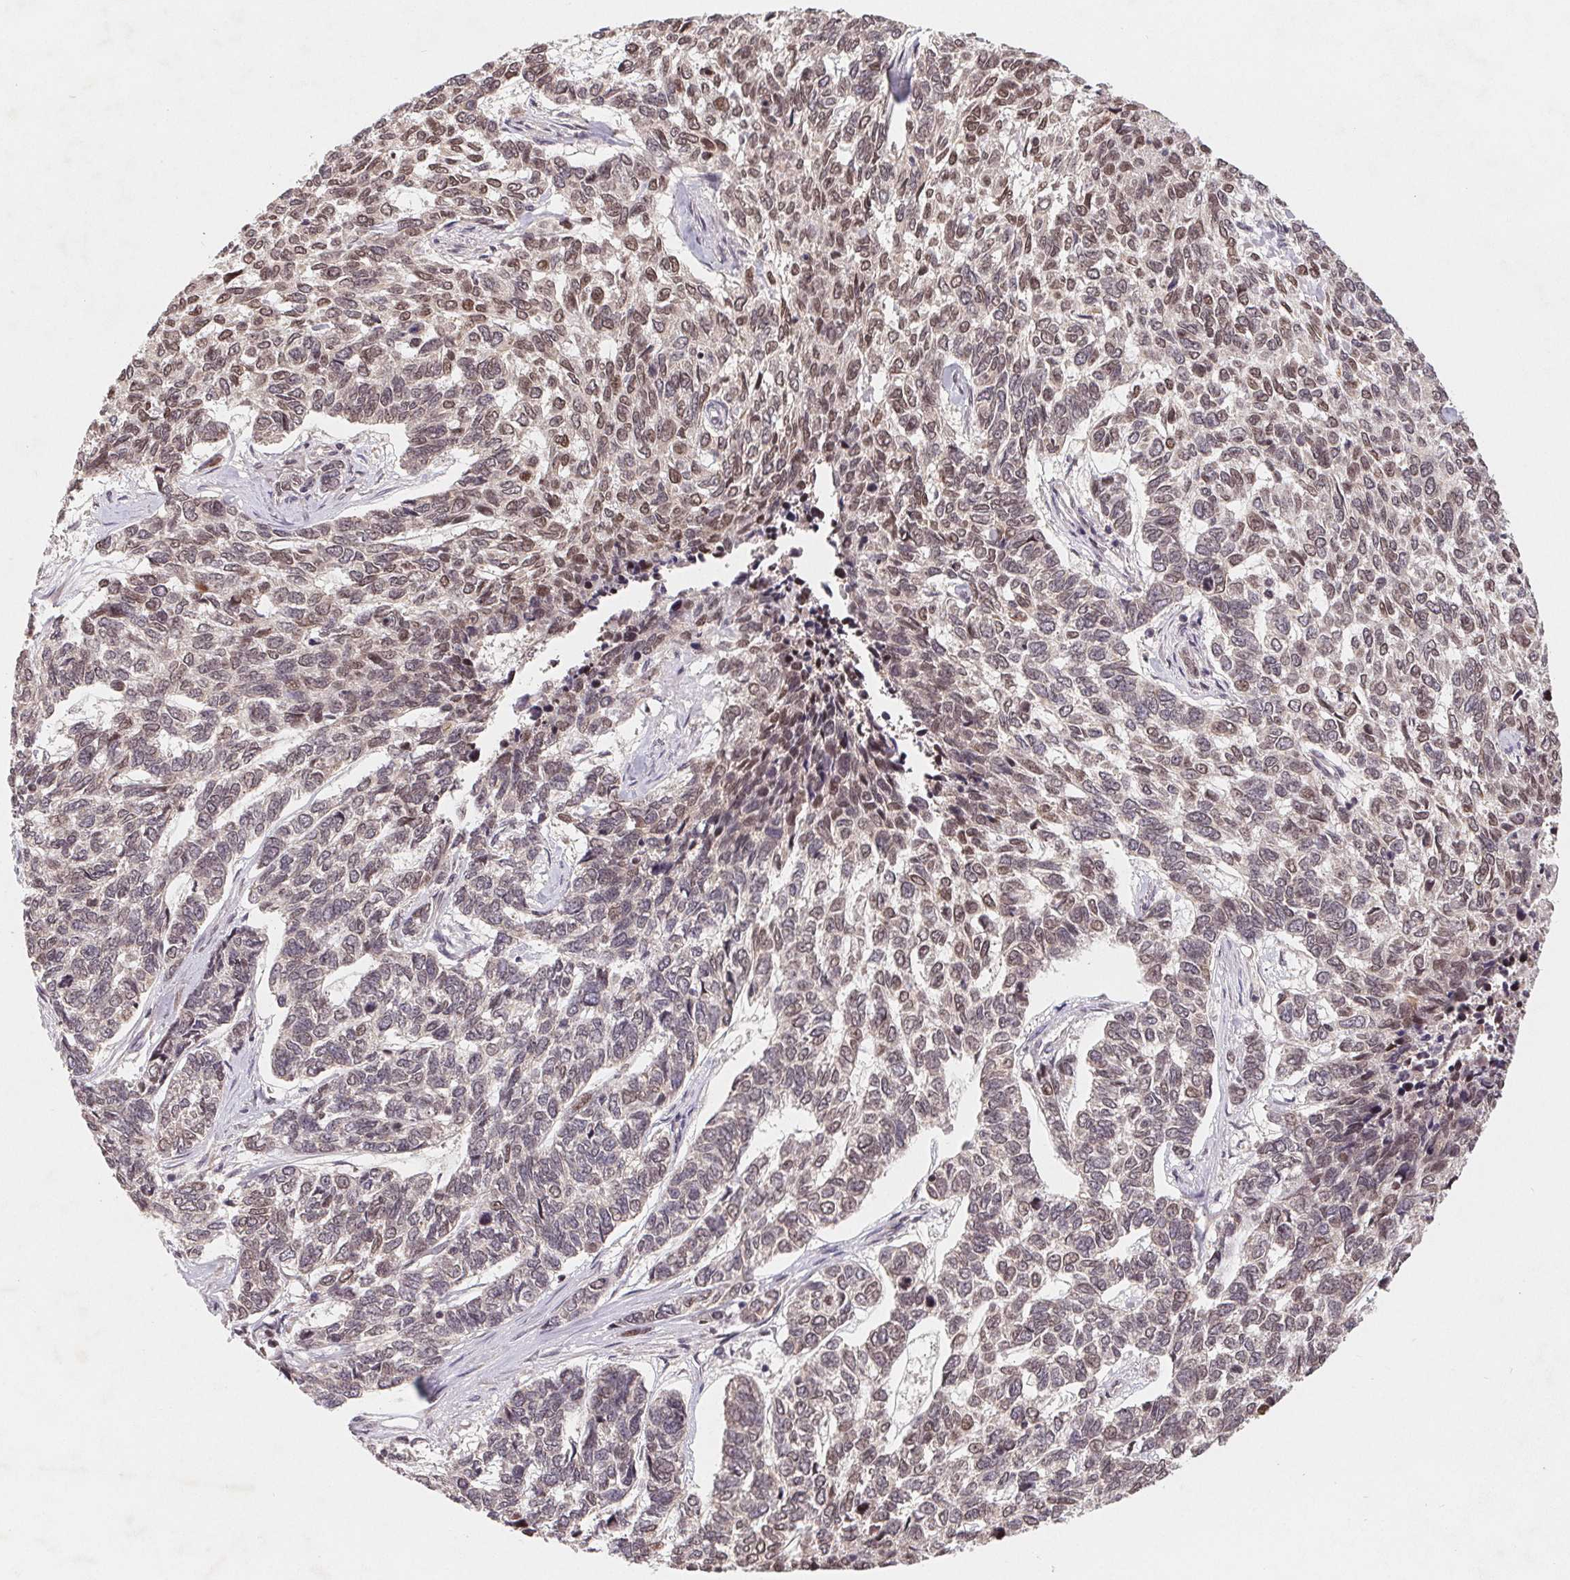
{"staining": {"intensity": "weak", "quantity": "<25%", "location": "nuclear"}, "tissue": "skin cancer", "cell_type": "Tumor cells", "image_type": "cancer", "snomed": [{"axis": "morphology", "description": "Basal cell carcinoma"}, {"axis": "topography", "description": "Skin"}], "caption": "High power microscopy photomicrograph of an immunohistochemistry image of skin cancer (basal cell carcinoma), revealing no significant staining in tumor cells. (DAB (3,3'-diaminobenzidine) IHC, high magnification).", "gene": "HMGN3", "patient": {"sex": "female", "age": 65}}